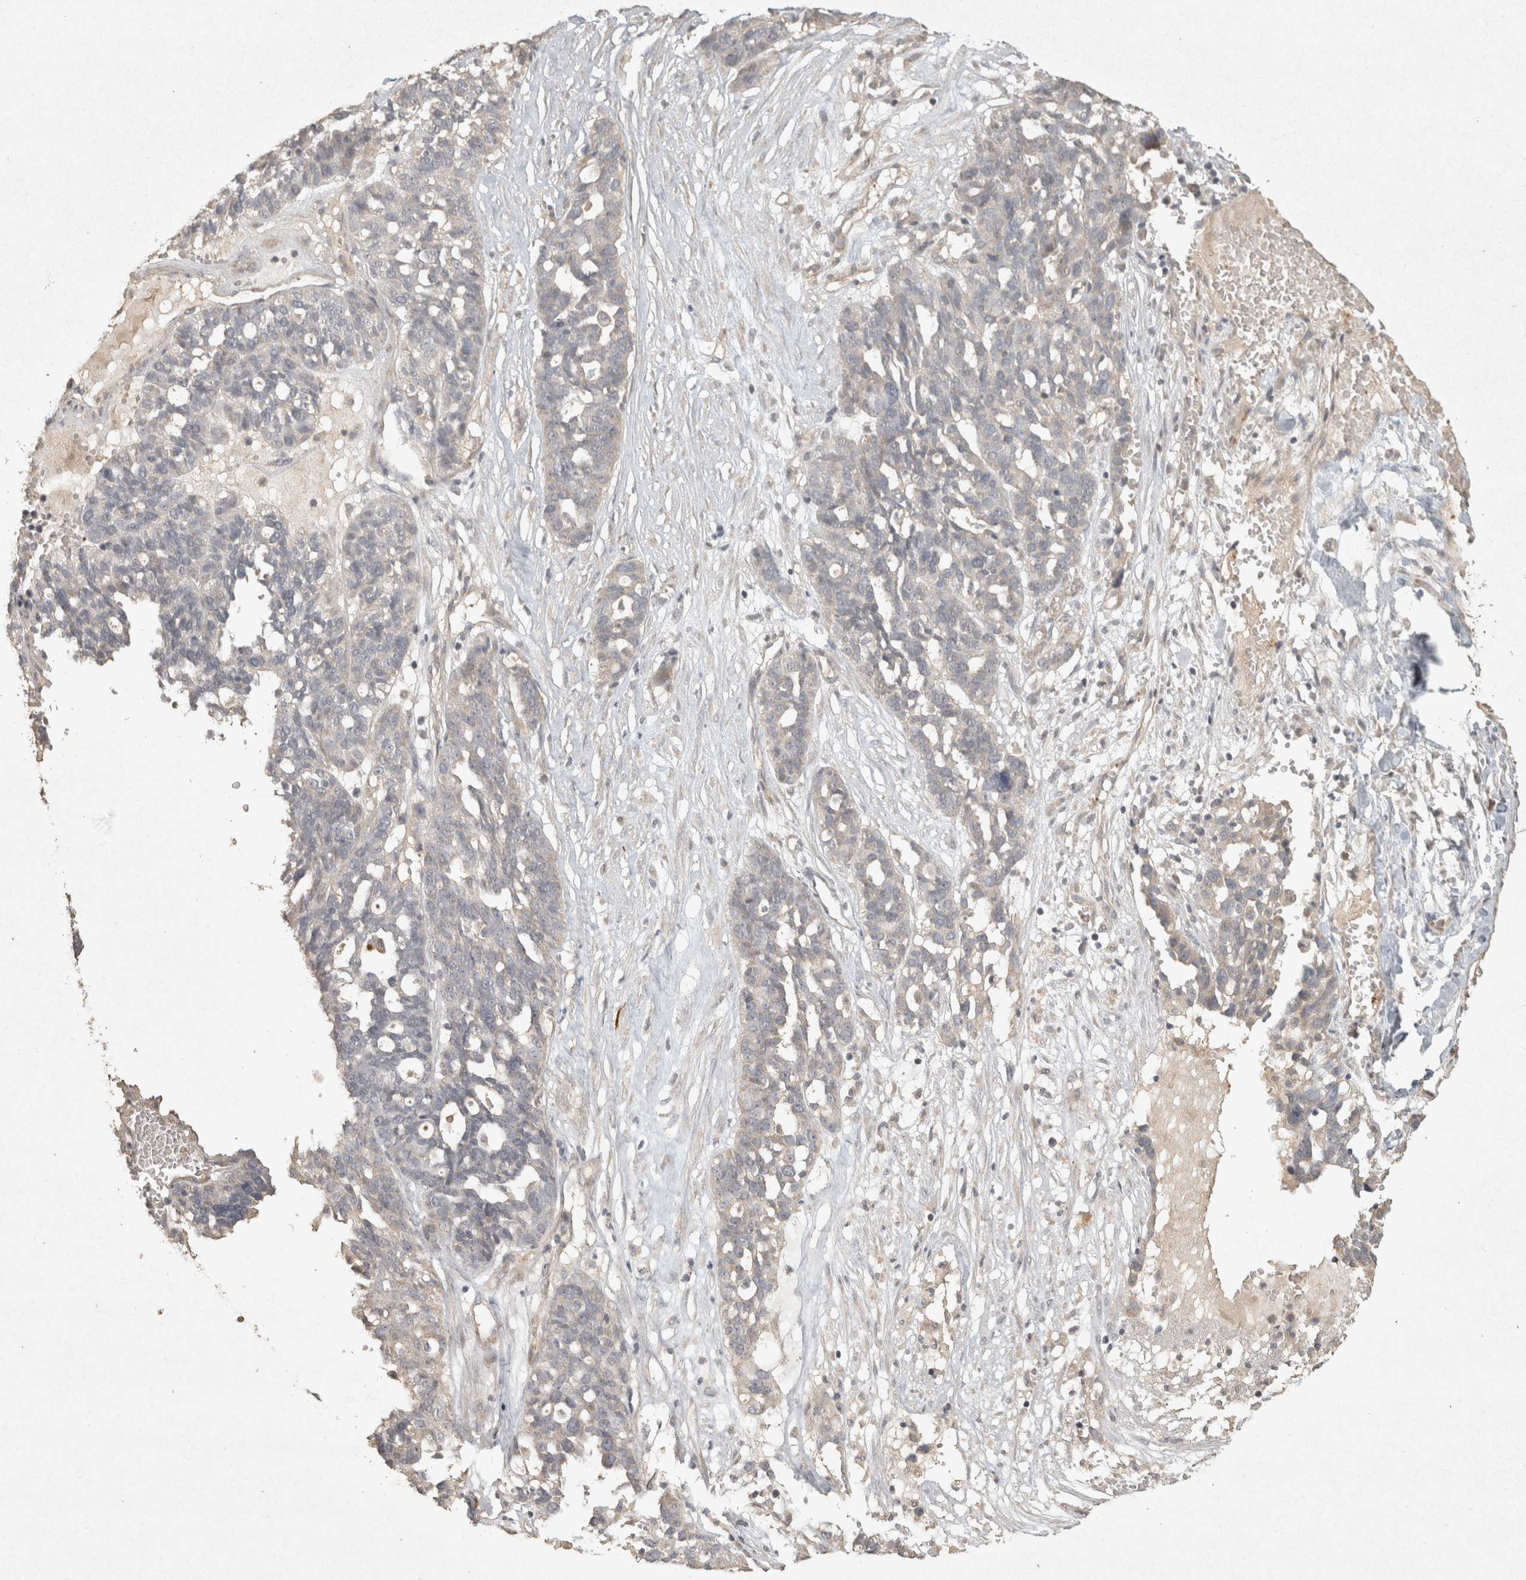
{"staining": {"intensity": "negative", "quantity": "none", "location": "none"}, "tissue": "ovarian cancer", "cell_type": "Tumor cells", "image_type": "cancer", "snomed": [{"axis": "morphology", "description": "Cystadenocarcinoma, serous, NOS"}, {"axis": "topography", "description": "Ovary"}], "caption": "The immunohistochemistry photomicrograph has no significant expression in tumor cells of serous cystadenocarcinoma (ovarian) tissue. (DAB (3,3'-diaminobenzidine) immunohistochemistry, high magnification).", "gene": "OSTN", "patient": {"sex": "female", "age": 59}}